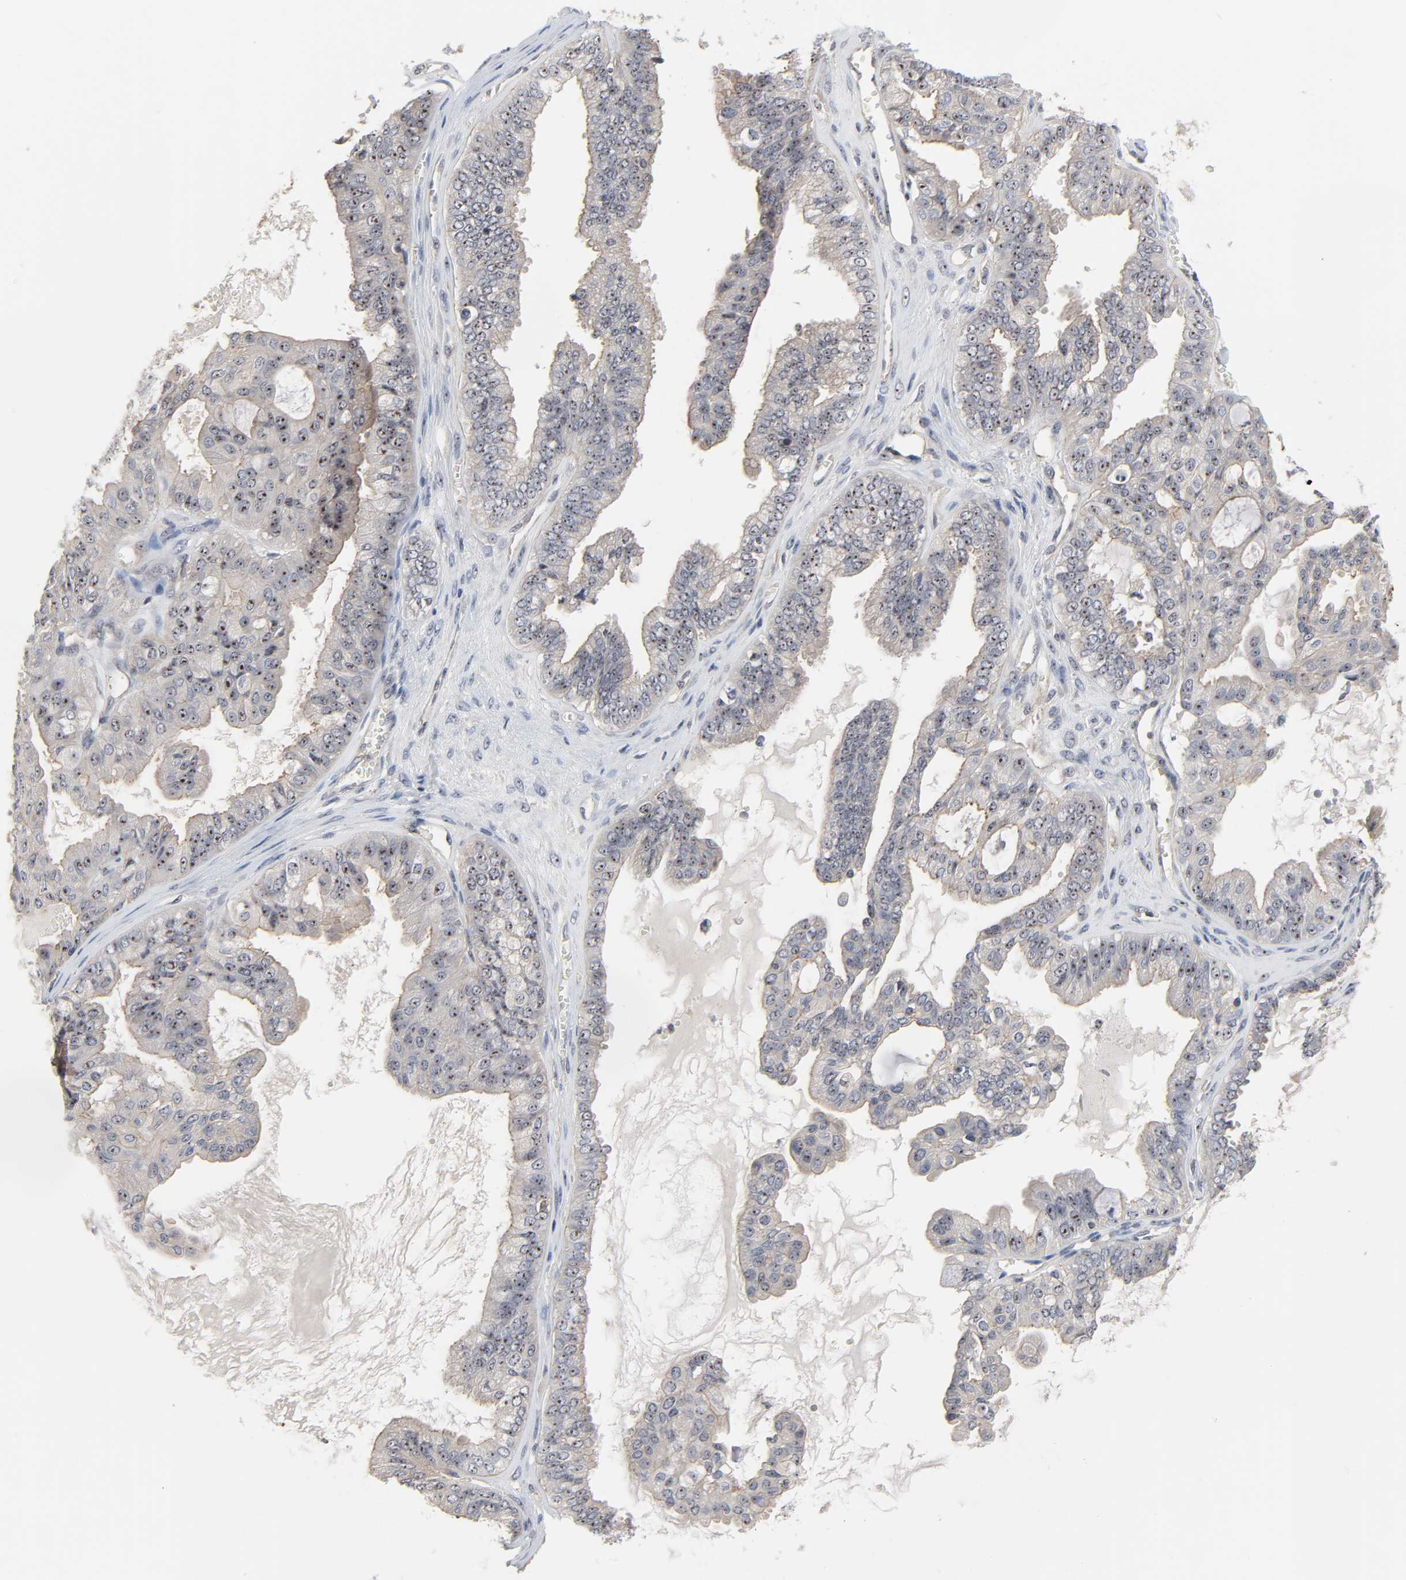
{"staining": {"intensity": "weak", "quantity": "25%-75%", "location": "cytoplasmic/membranous,nuclear"}, "tissue": "ovarian cancer", "cell_type": "Tumor cells", "image_type": "cancer", "snomed": [{"axis": "morphology", "description": "Carcinoma, NOS"}, {"axis": "morphology", "description": "Carcinoma, endometroid"}, {"axis": "topography", "description": "Ovary"}], "caption": "Weak cytoplasmic/membranous and nuclear positivity is appreciated in about 25%-75% of tumor cells in ovarian carcinoma.", "gene": "DDX10", "patient": {"sex": "female", "age": 50}}